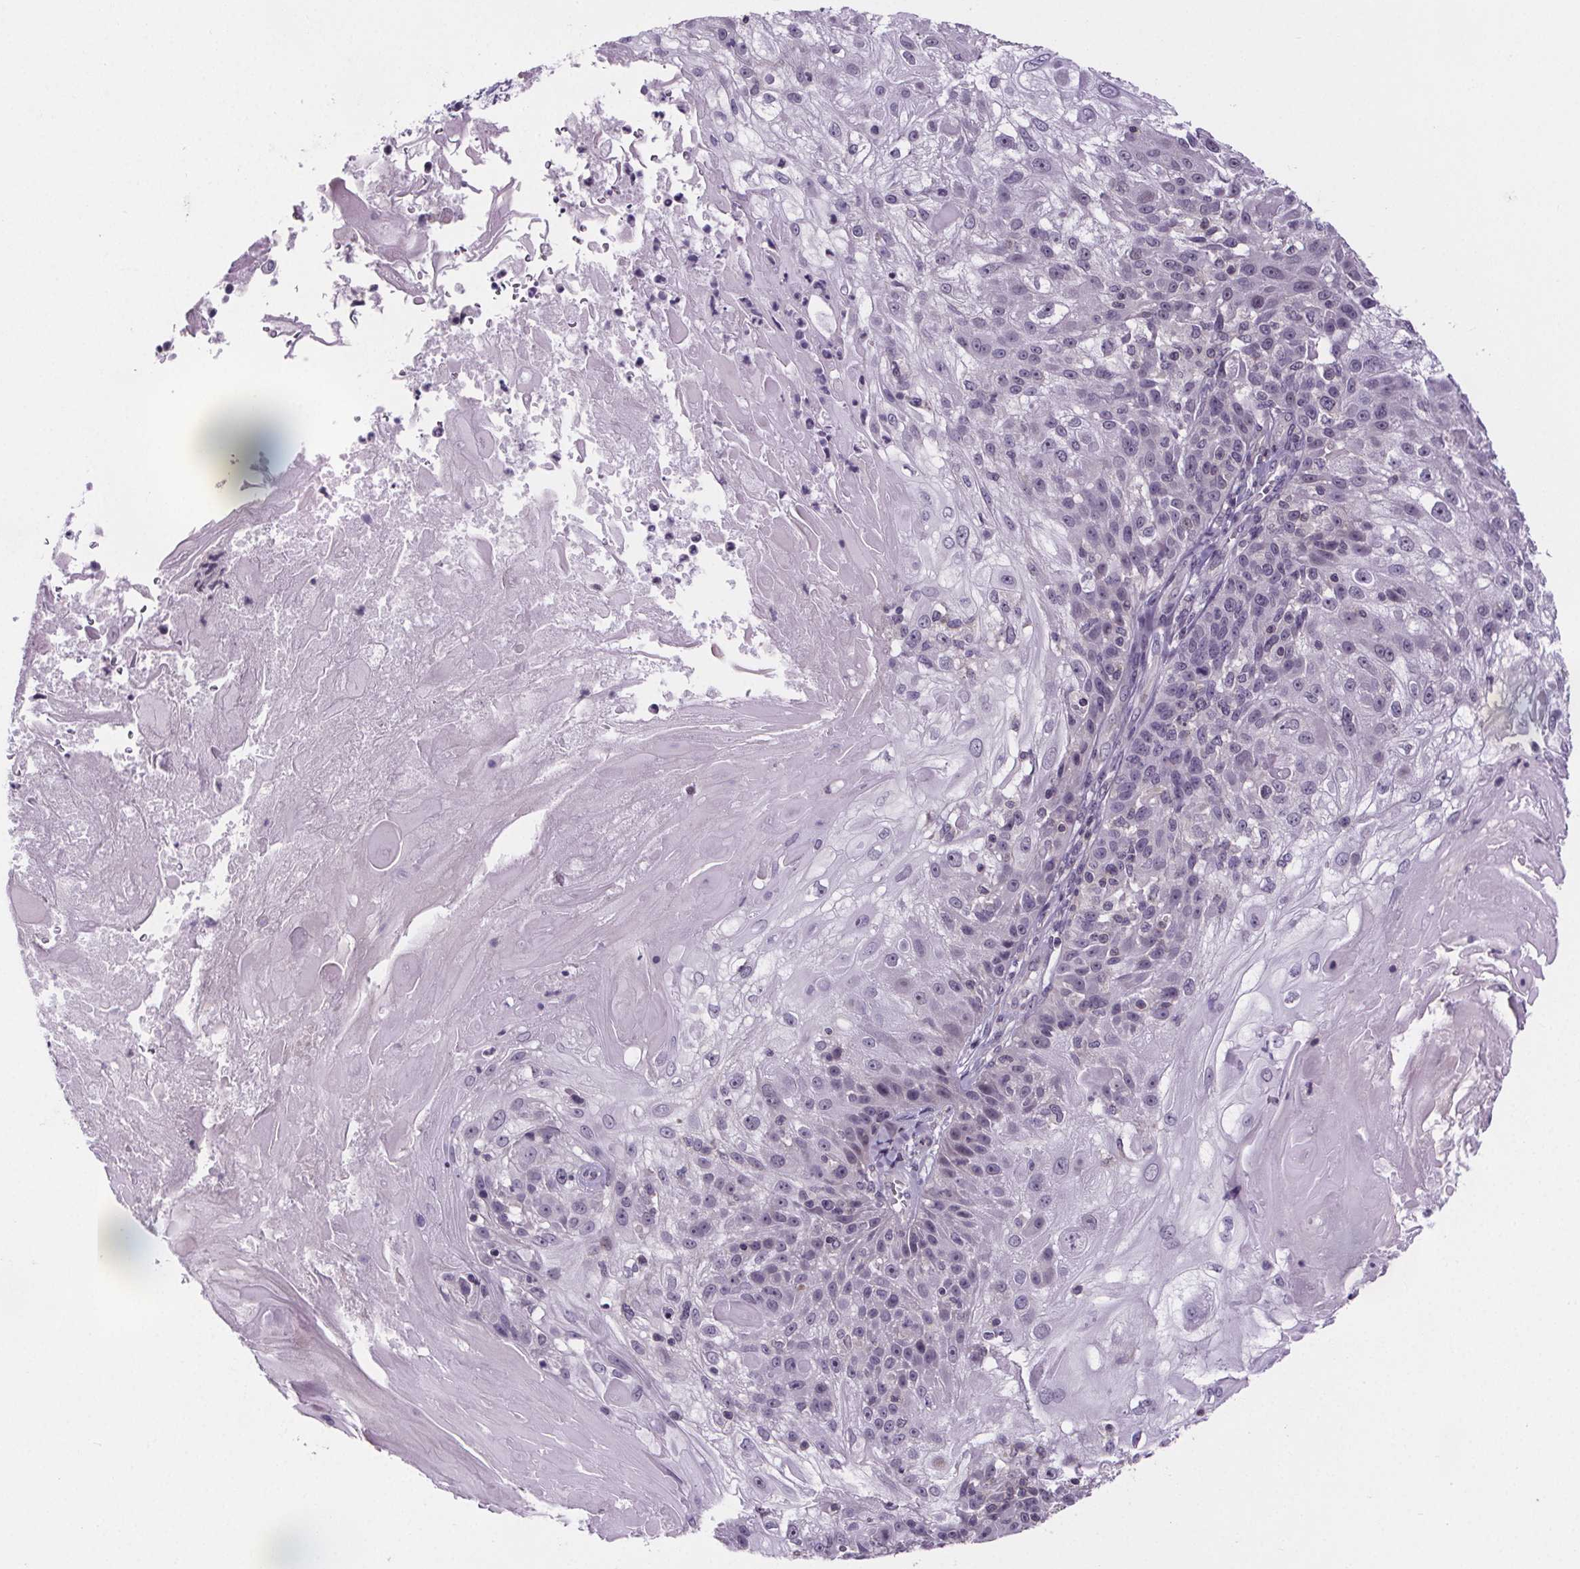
{"staining": {"intensity": "negative", "quantity": "none", "location": "none"}, "tissue": "skin cancer", "cell_type": "Tumor cells", "image_type": "cancer", "snomed": [{"axis": "morphology", "description": "Normal tissue, NOS"}, {"axis": "morphology", "description": "Squamous cell carcinoma, NOS"}, {"axis": "topography", "description": "Skin"}], "caption": "DAB immunohistochemical staining of skin cancer exhibits no significant positivity in tumor cells.", "gene": "TTC12", "patient": {"sex": "female", "age": 83}}